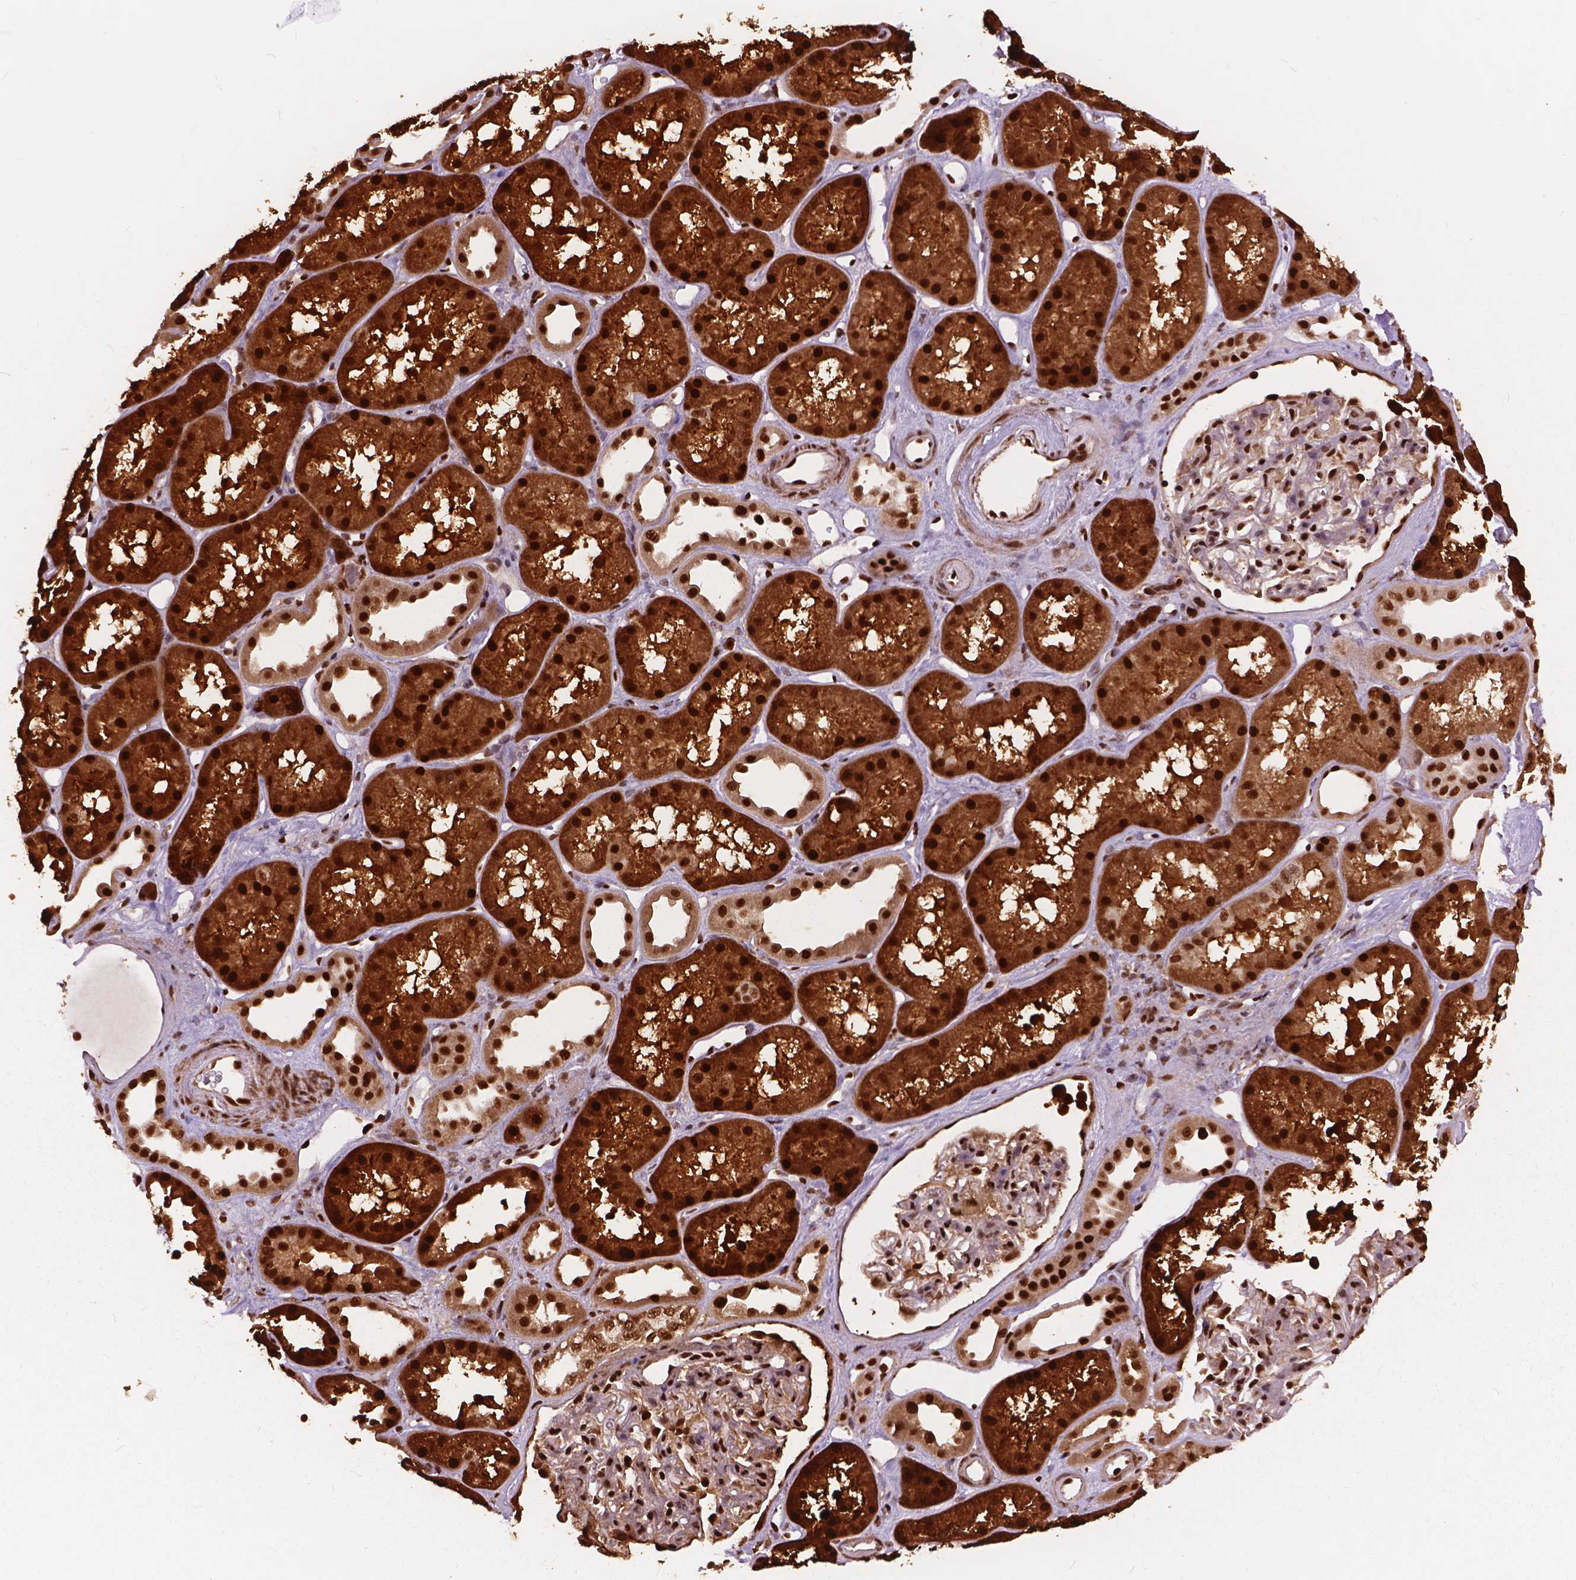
{"staining": {"intensity": "strong", "quantity": ">75%", "location": "nuclear"}, "tissue": "kidney", "cell_type": "Cells in glomeruli", "image_type": "normal", "snomed": [{"axis": "morphology", "description": "Normal tissue, NOS"}, {"axis": "topography", "description": "Kidney"}], "caption": "Immunohistochemistry (IHC) image of normal kidney stained for a protein (brown), which displays high levels of strong nuclear expression in about >75% of cells in glomeruli.", "gene": "ANP32A", "patient": {"sex": "male", "age": 61}}